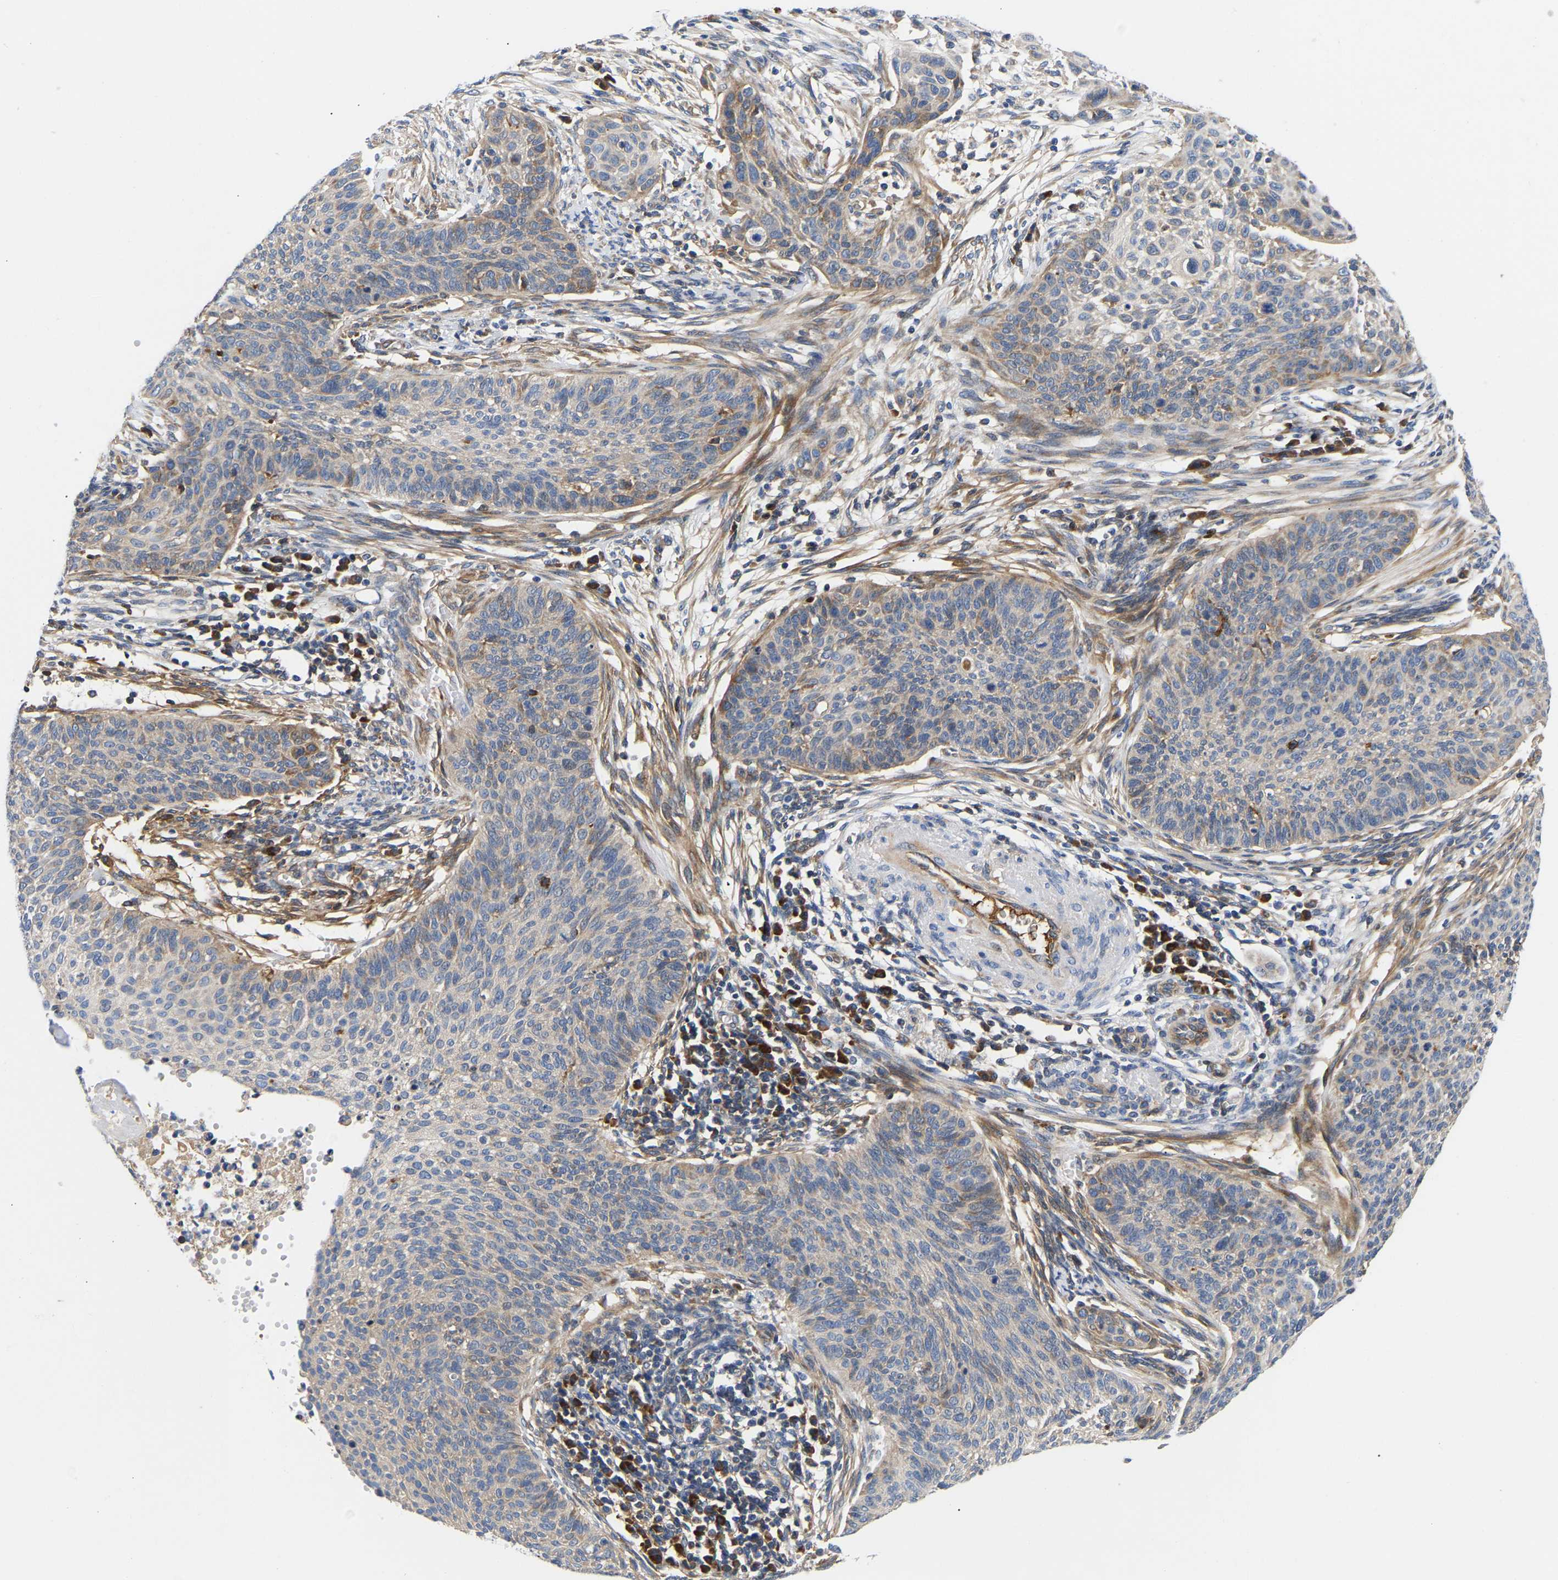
{"staining": {"intensity": "weak", "quantity": "<25%", "location": "cytoplasmic/membranous"}, "tissue": "cervical cancer", "cell_type": "Tumor cells", "image_type": "cancer", "snomed": [{"axis": "morphology", "description": "Squamous cell carcinoma, NOS"}, {"axis": "topography", "description": "Cervix"}], "caption": "Human cervical cancer (squamous cell carcinoma) stained for a protein using immunohistochemistry exhibits no expression in tumor cells.", "gene": "AIMP2", "patient": {"sex": "female", "age": 70}}